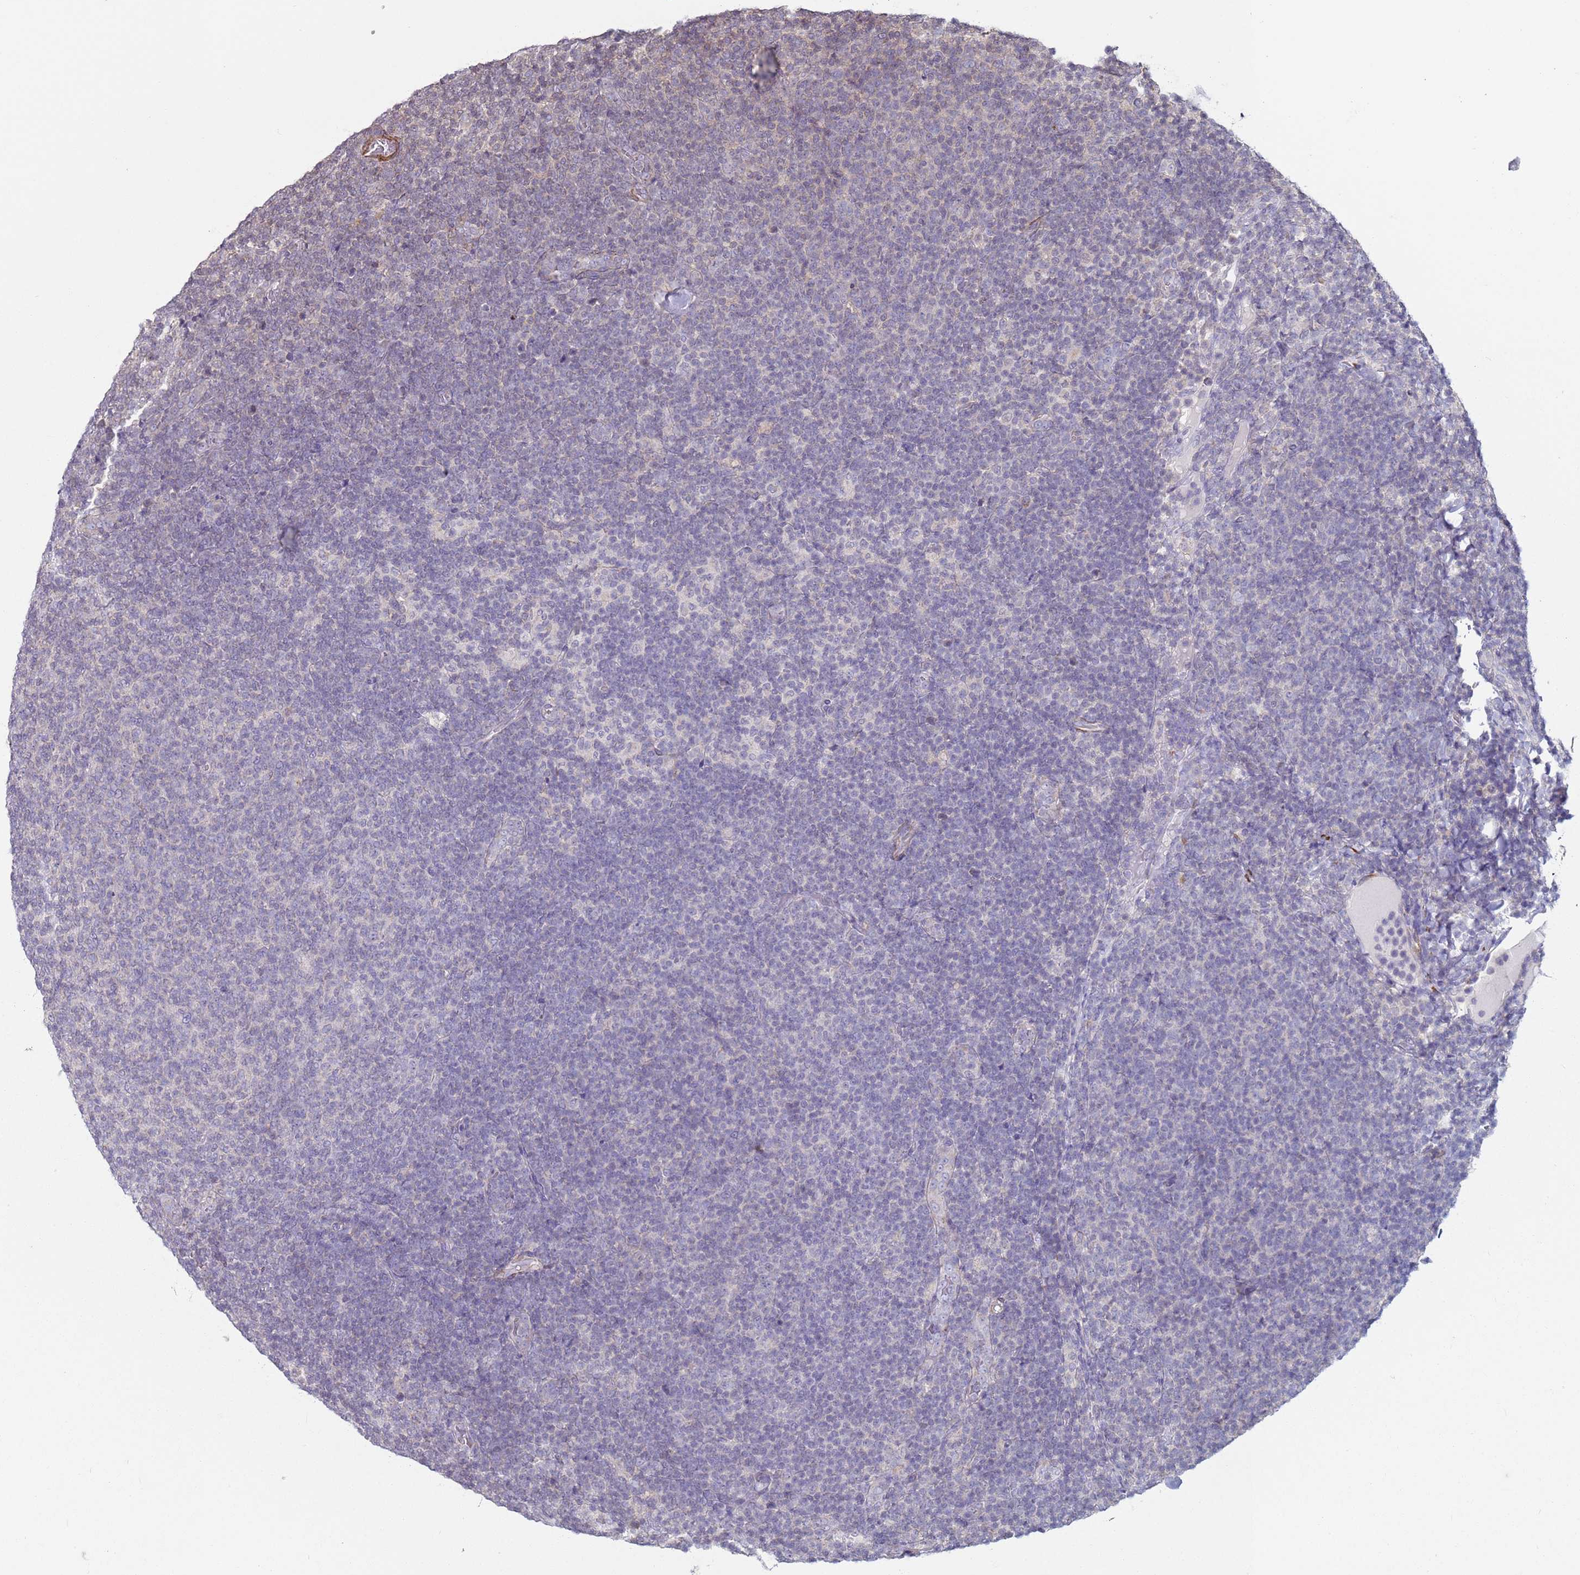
{"staining": {"intensity": "negative", "quantity": "none", "location": "none"}, "tissue": "lymphoma", "cell_type": "Tumor cells", "image_type": "cancer", "snomed": [{"axis": "morphology", "description": "Malignant lymphoma, non-Hodgkin's type, Low grade"}, {"axis": "topography", "description": "Lymph node"}], "caption": "High power microscopy image of an immunohistochemistry micrograph of lymphoma, revealing no significant expression in tumor cells.", "gene": "SNAPC4", "patient": {"sex": "male", "age": 66}}